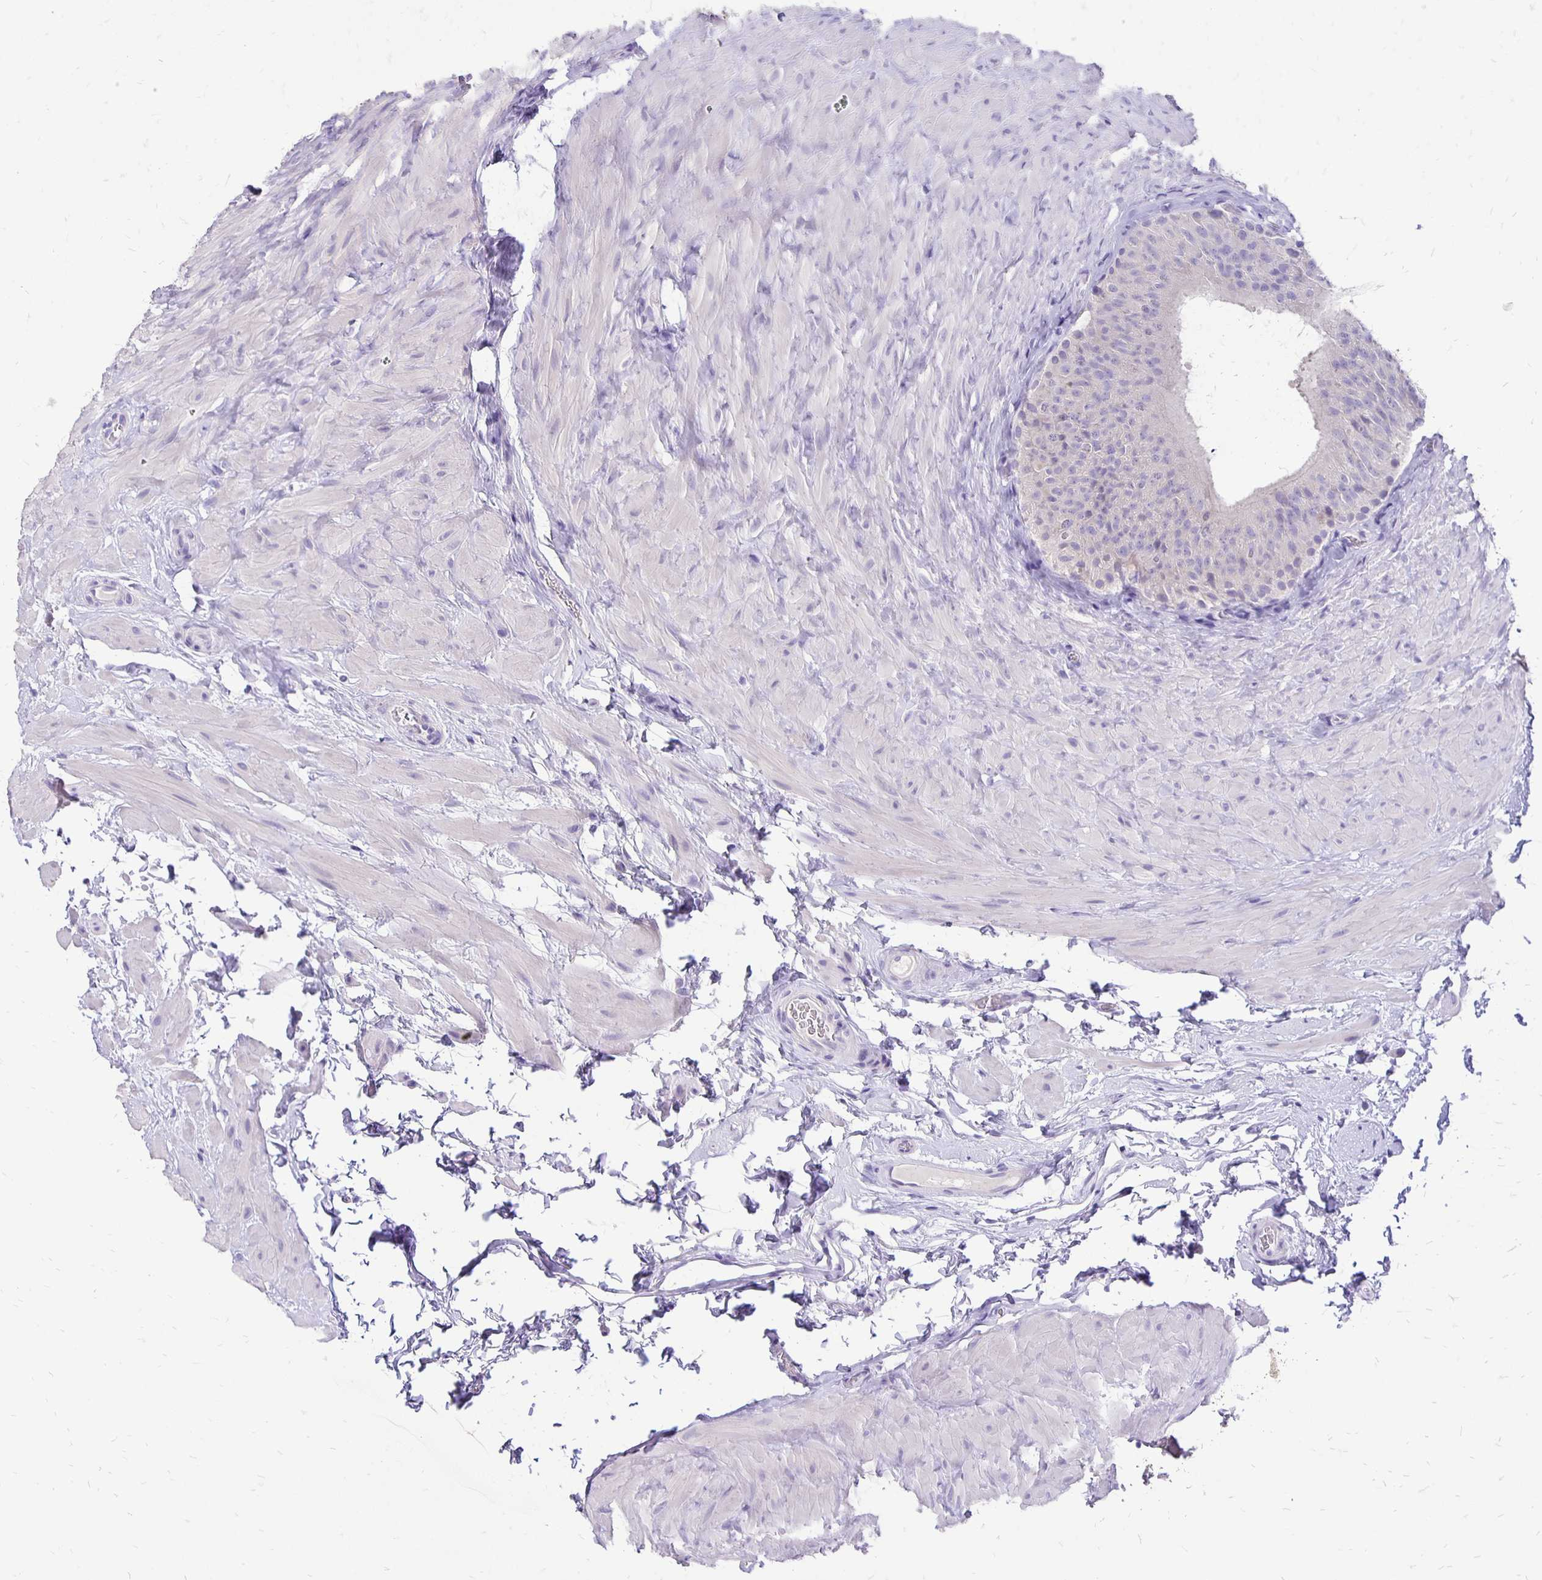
{"staining": {"intensity": "negative", "quantity": "none", "location": "none"}, "tissue": "epididymis", "cell_type": "Glandular cells", "image_type": "normal", "snomed": [{"axis": "morphology", "description": "Normal tissue, NOS"}, {"axis": "topography", "description": "Epididymis, spermatic cord, NOS"}, {"axis": "topography", "description": "Epididymis"}], "caption": "High magnification brightfield microscopy of normal epididymis stained with DAB (3,3'-diaminobenzidine) (brown) and counterstained with hematoxylin (blue): glandular cells show no significant staining.", "gene": "ANKRD45", "patient": {"sex": "male", "age": 31}}